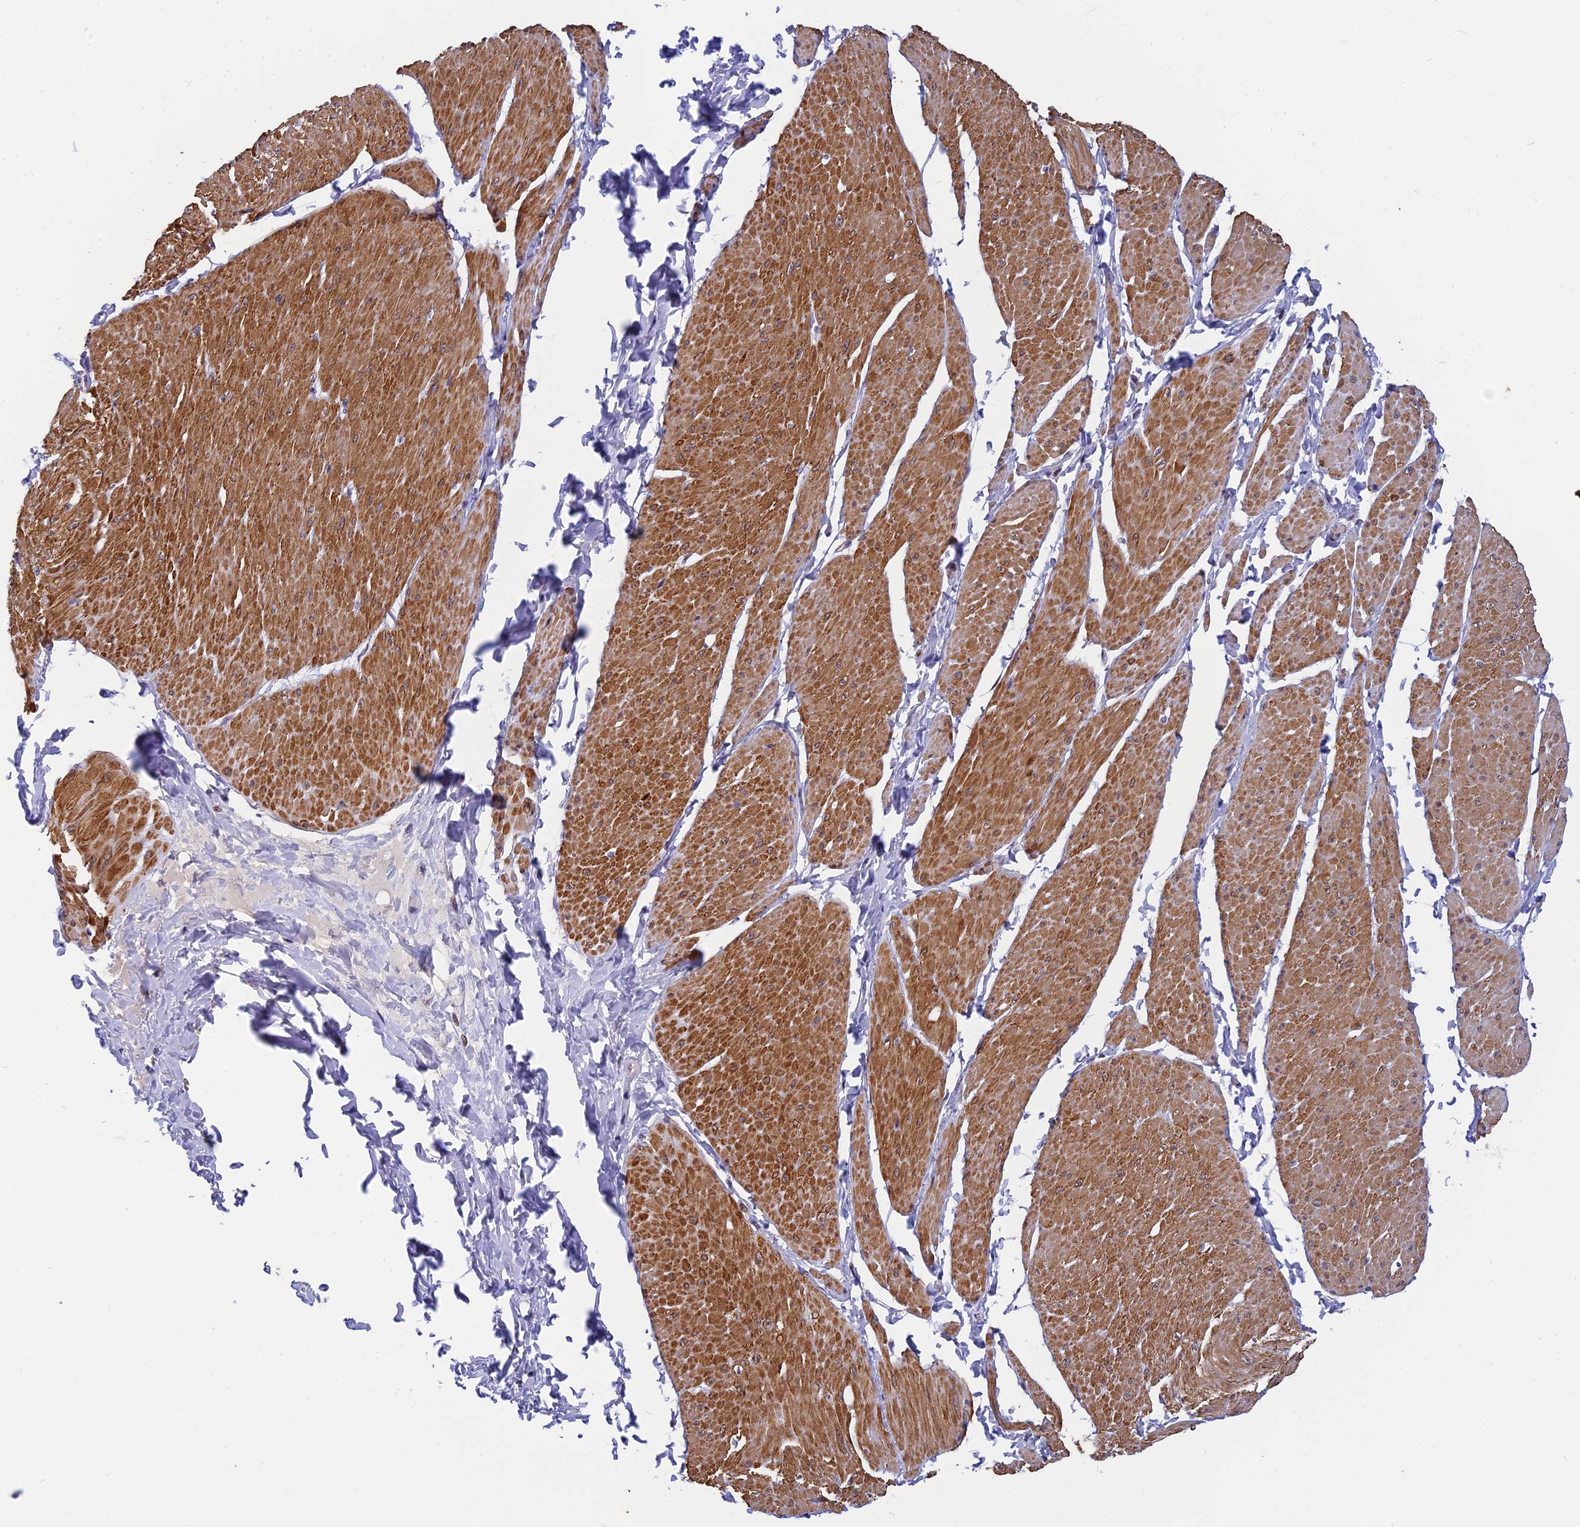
{"staining": {"intensity": "moderate", "quantity": ">75%", "location": "cytoplasmic/membranous"}, "tissue": "smooth muscle", "cell_type": "Smooth muscle cells", "image_type": "normal", "snomed": [{"axis": "morphology", "description": "Urothelial carcinoma, High grade"}, {"axis": "topography", "description": "Urinary bladder"}], "caption": "Moderate cytoplasmic/membranous protein staining is appreciated in approximately >75% of smooth muscle cells in smooth muscle. (DAB IHC with brightfield microscopy, high magnification).", "gene": "ANKRD34B", "patient": {"sex": "male", "age": 46}}